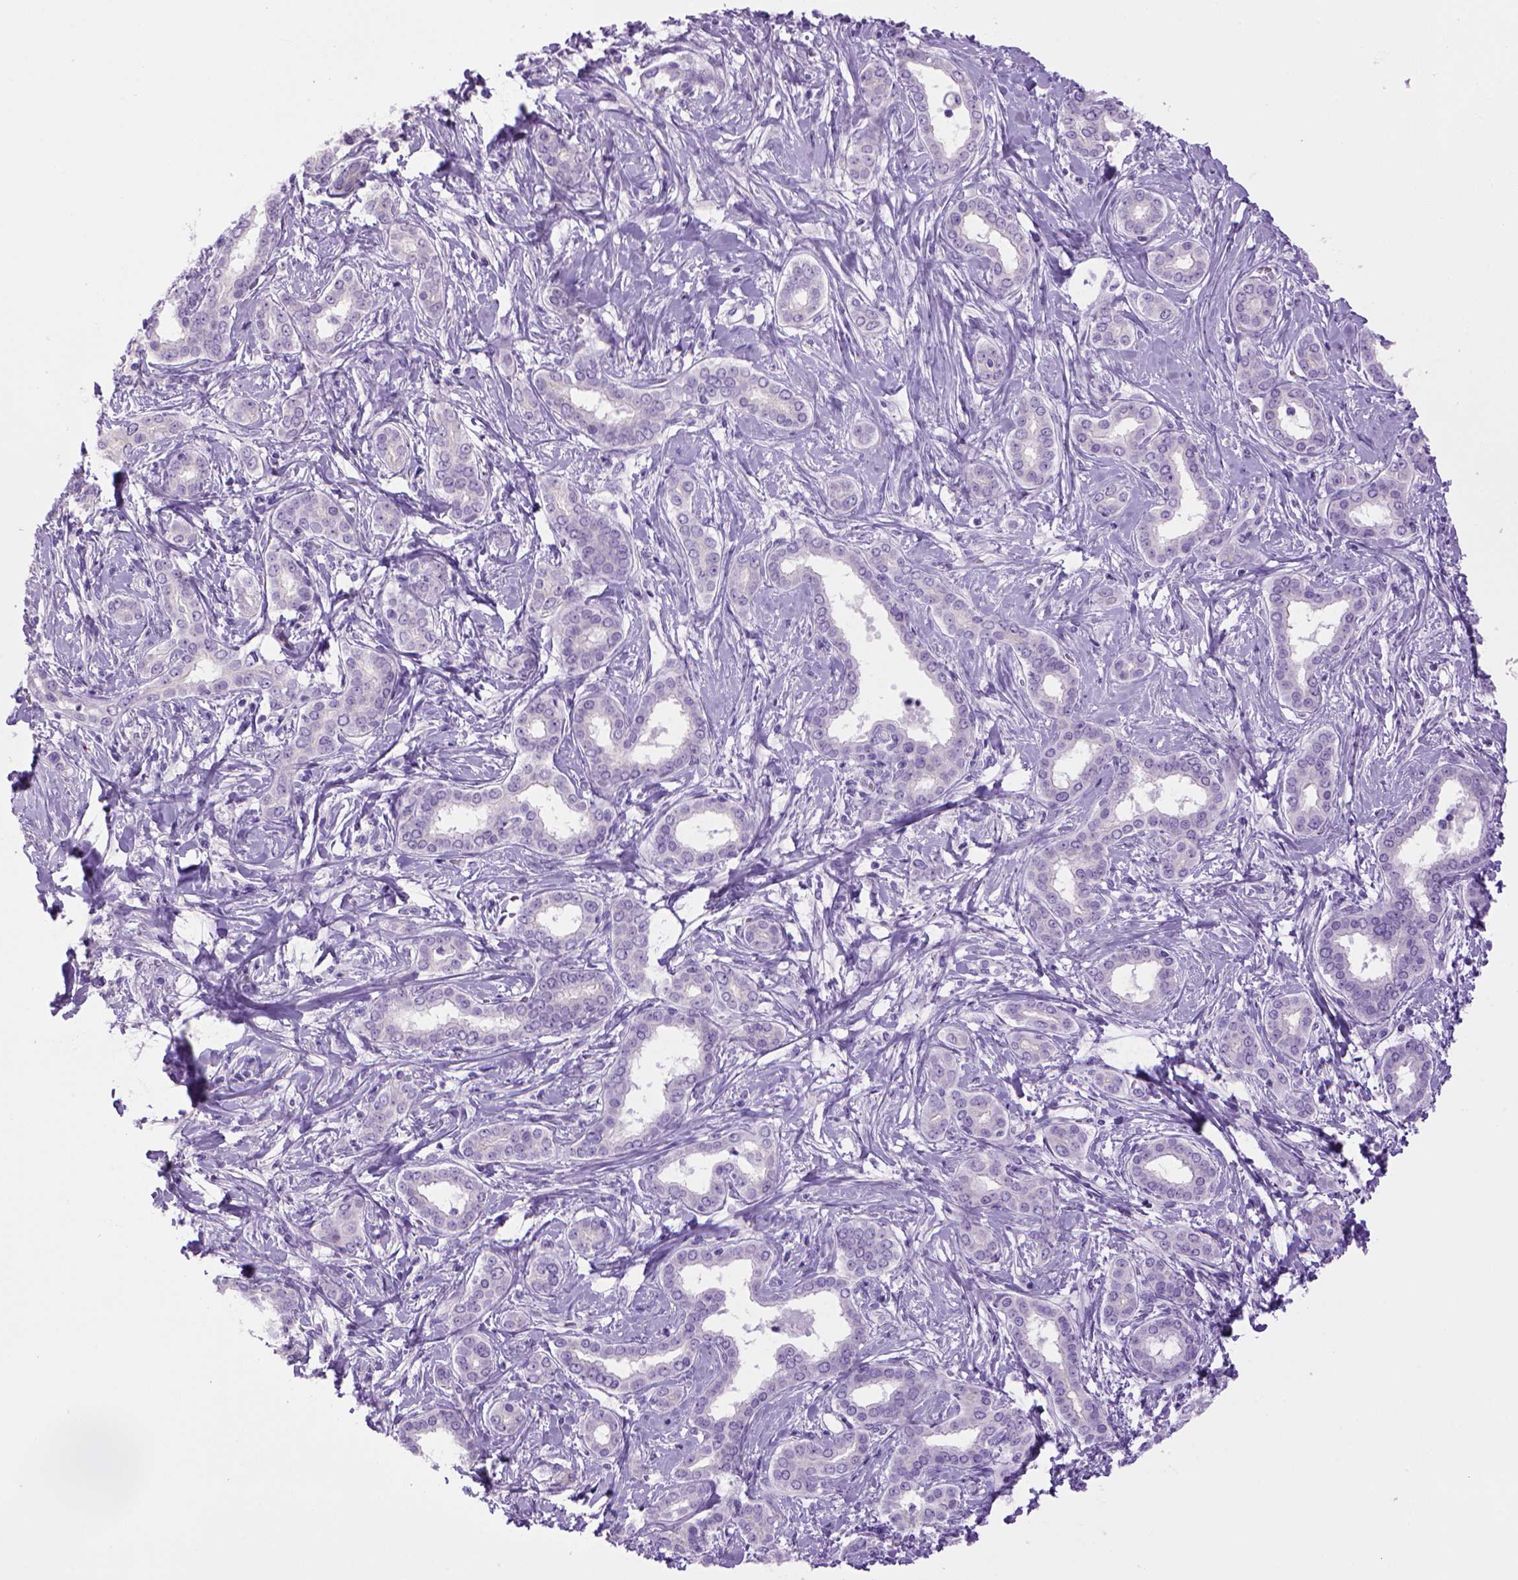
{"staining": {"intensity": "negative", "quantity": "none", "location": "none"}, "tissue": "liver cancer", "cell_type": "Tumor cells", "image_type": "cancer", "snomed": [{"axis": "morphology", "description": "Cholangiocarcinoma"}, {"axis": "topography", "description": "Liver"}], "caption": "This is an IHC micrograph of cholangiocarcinoma (liver). There is no staining in tumor cells.", "gene": "SGCG", "patient": {"sex": "female", "age": 47}}